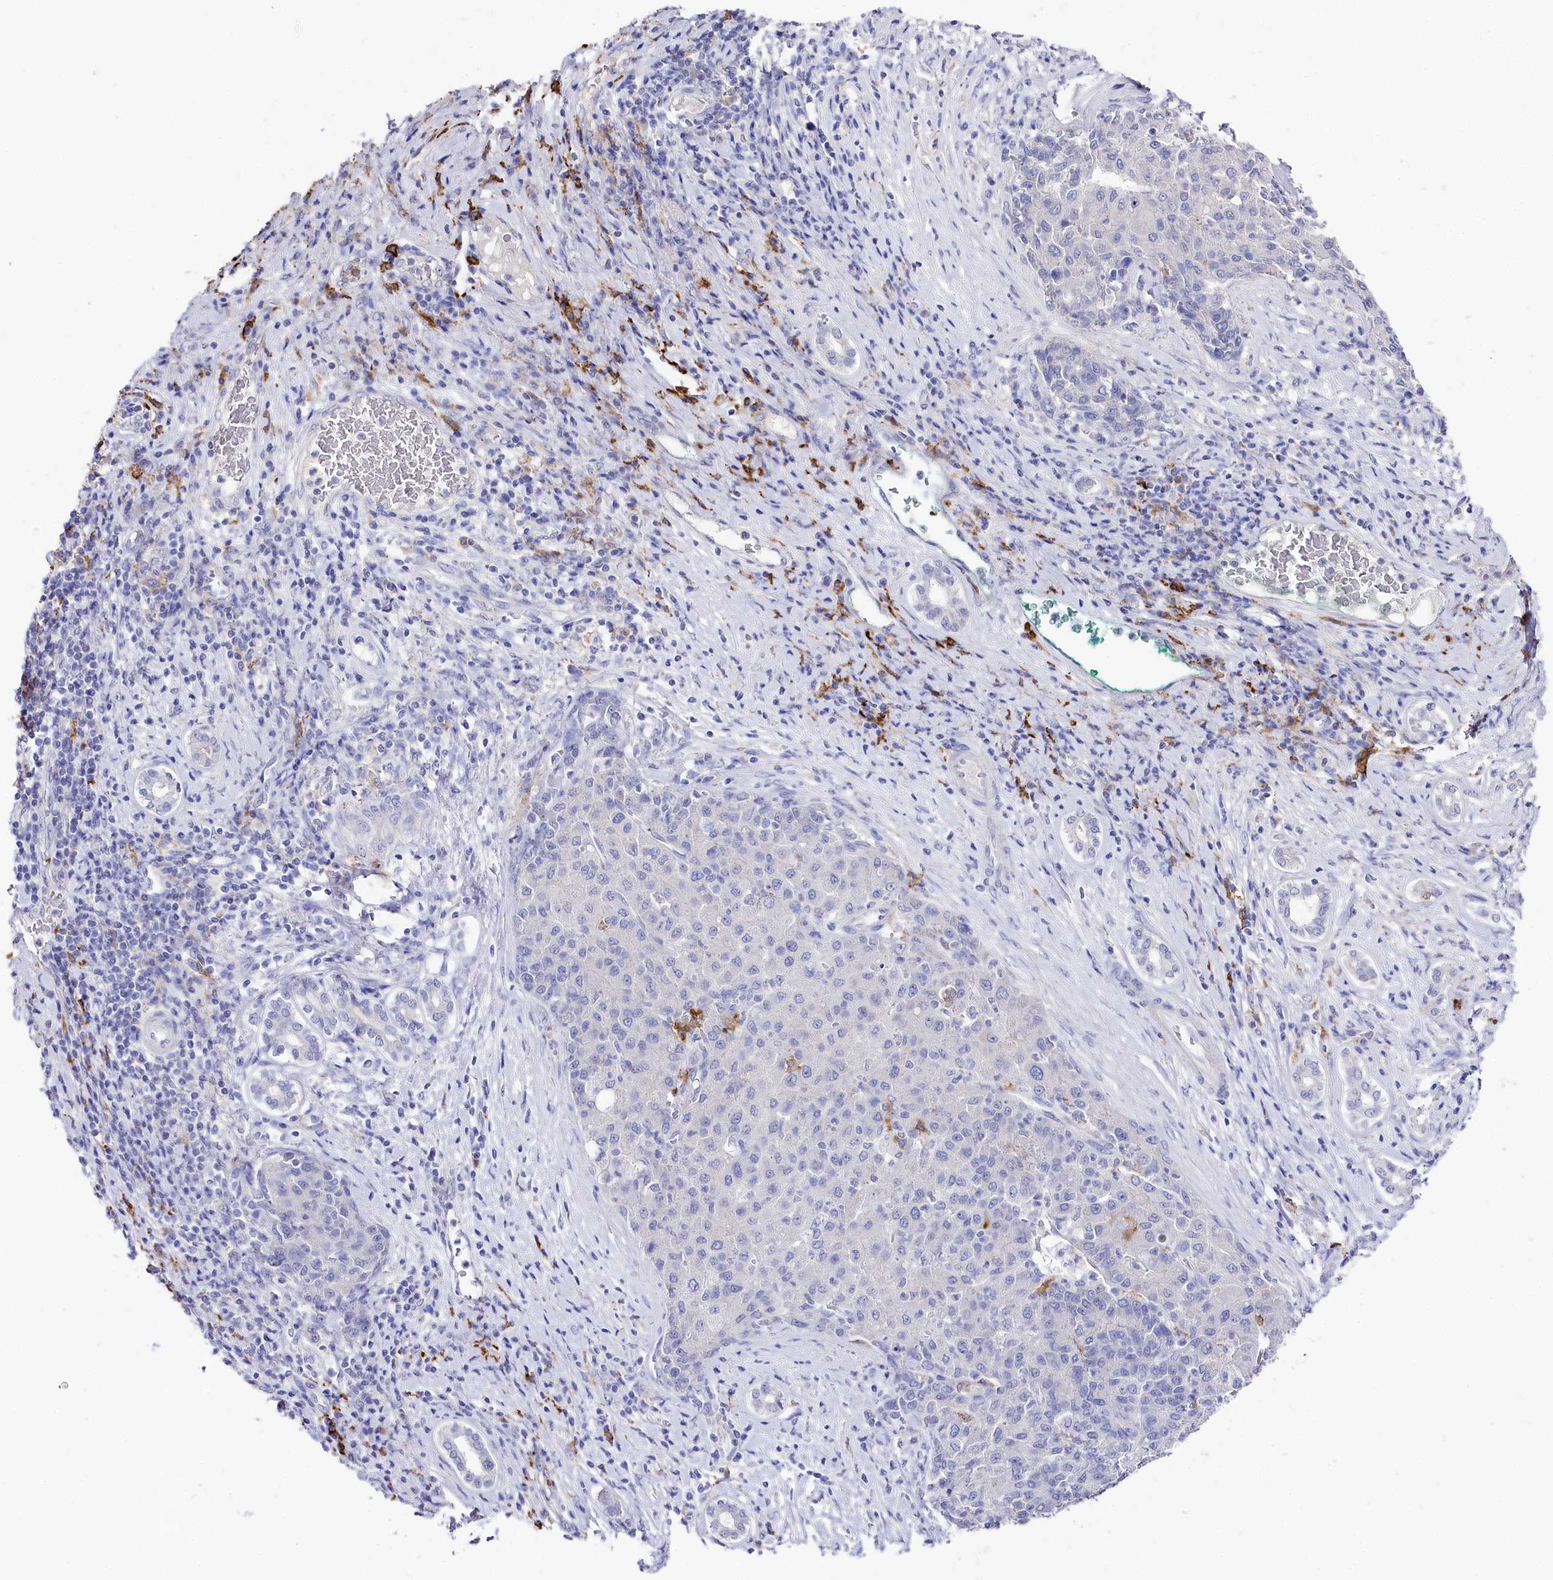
{"staining": {"intensity": "negative", "quantity": "none", "location": "none"}, "tissue": "liver cancer", "cell_type": "Tumor cells", "image_type": "cancer", "snomed": [{"axis": "morphology", "description": "Carcinoma, Hepatocellular, NOS"}, {"axis": "topography", "description": "Liver"}], "caption": "Immunohistochemistry (IHC) of liver cancer (hepatocellular carcinoma) exhibits no staining in tumor cells.", "gene": "CLEC4M", "patient": {"sex": "male", "age": 65}}